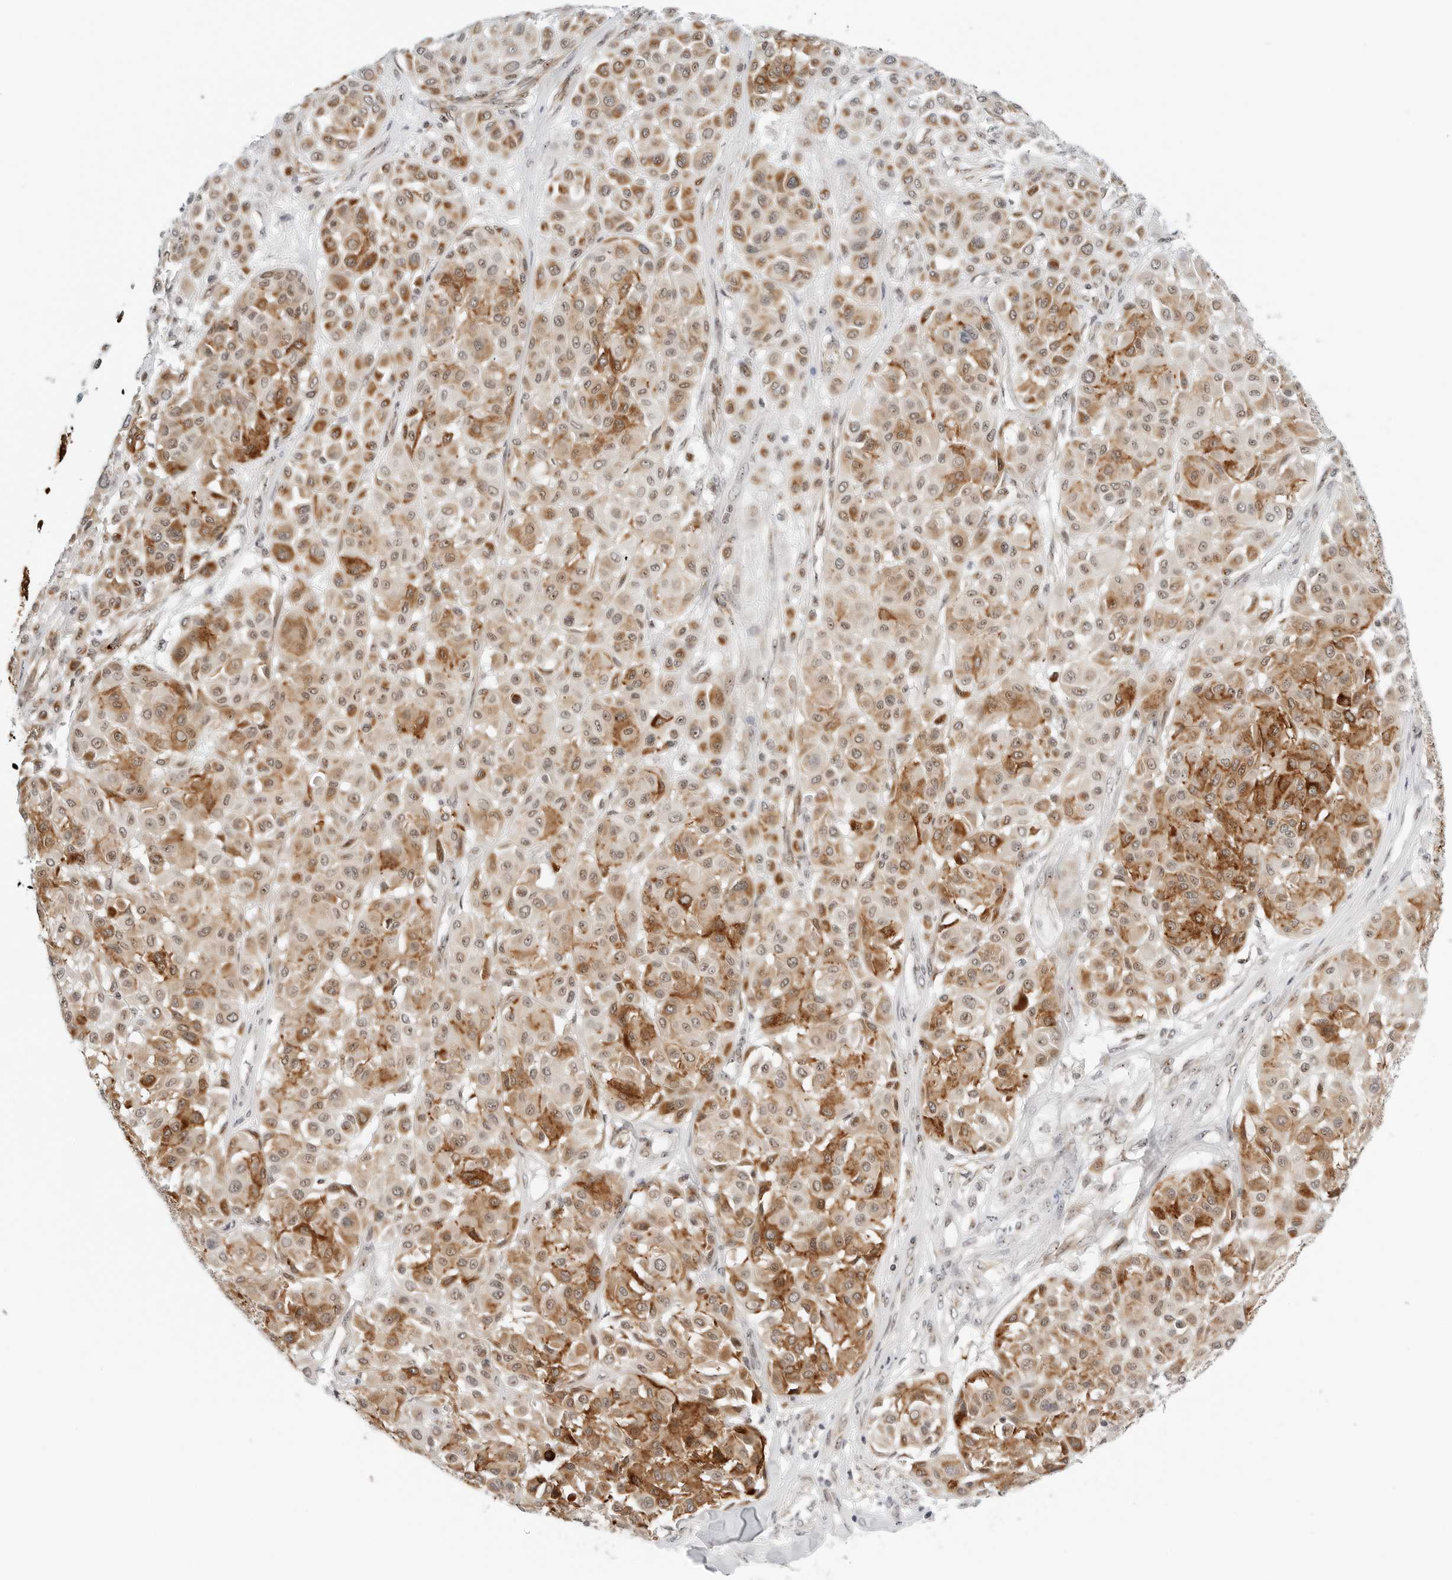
{"staining": {"intensity": "strong", "quantity": "25%-75%", "location": "cytoplasmic/membranous,nuclear"}, "tissue": "melanoma", "cell_type": "Tumor cells", "image_type": "cancer", "snomed": [{"axis": "morphology", "description": "Malignant melanoma, Metastatic site"}, {"axis": "topography", "description": "Soft tissue"}], "caption": "IHC of melanoma displays high levels of strong cytoplasmic/membranous and nuclear expression in about 25%-75% of tumor cells.", "gene": "RIMKLA", "patient": {"sex": "male", "age": 41}}